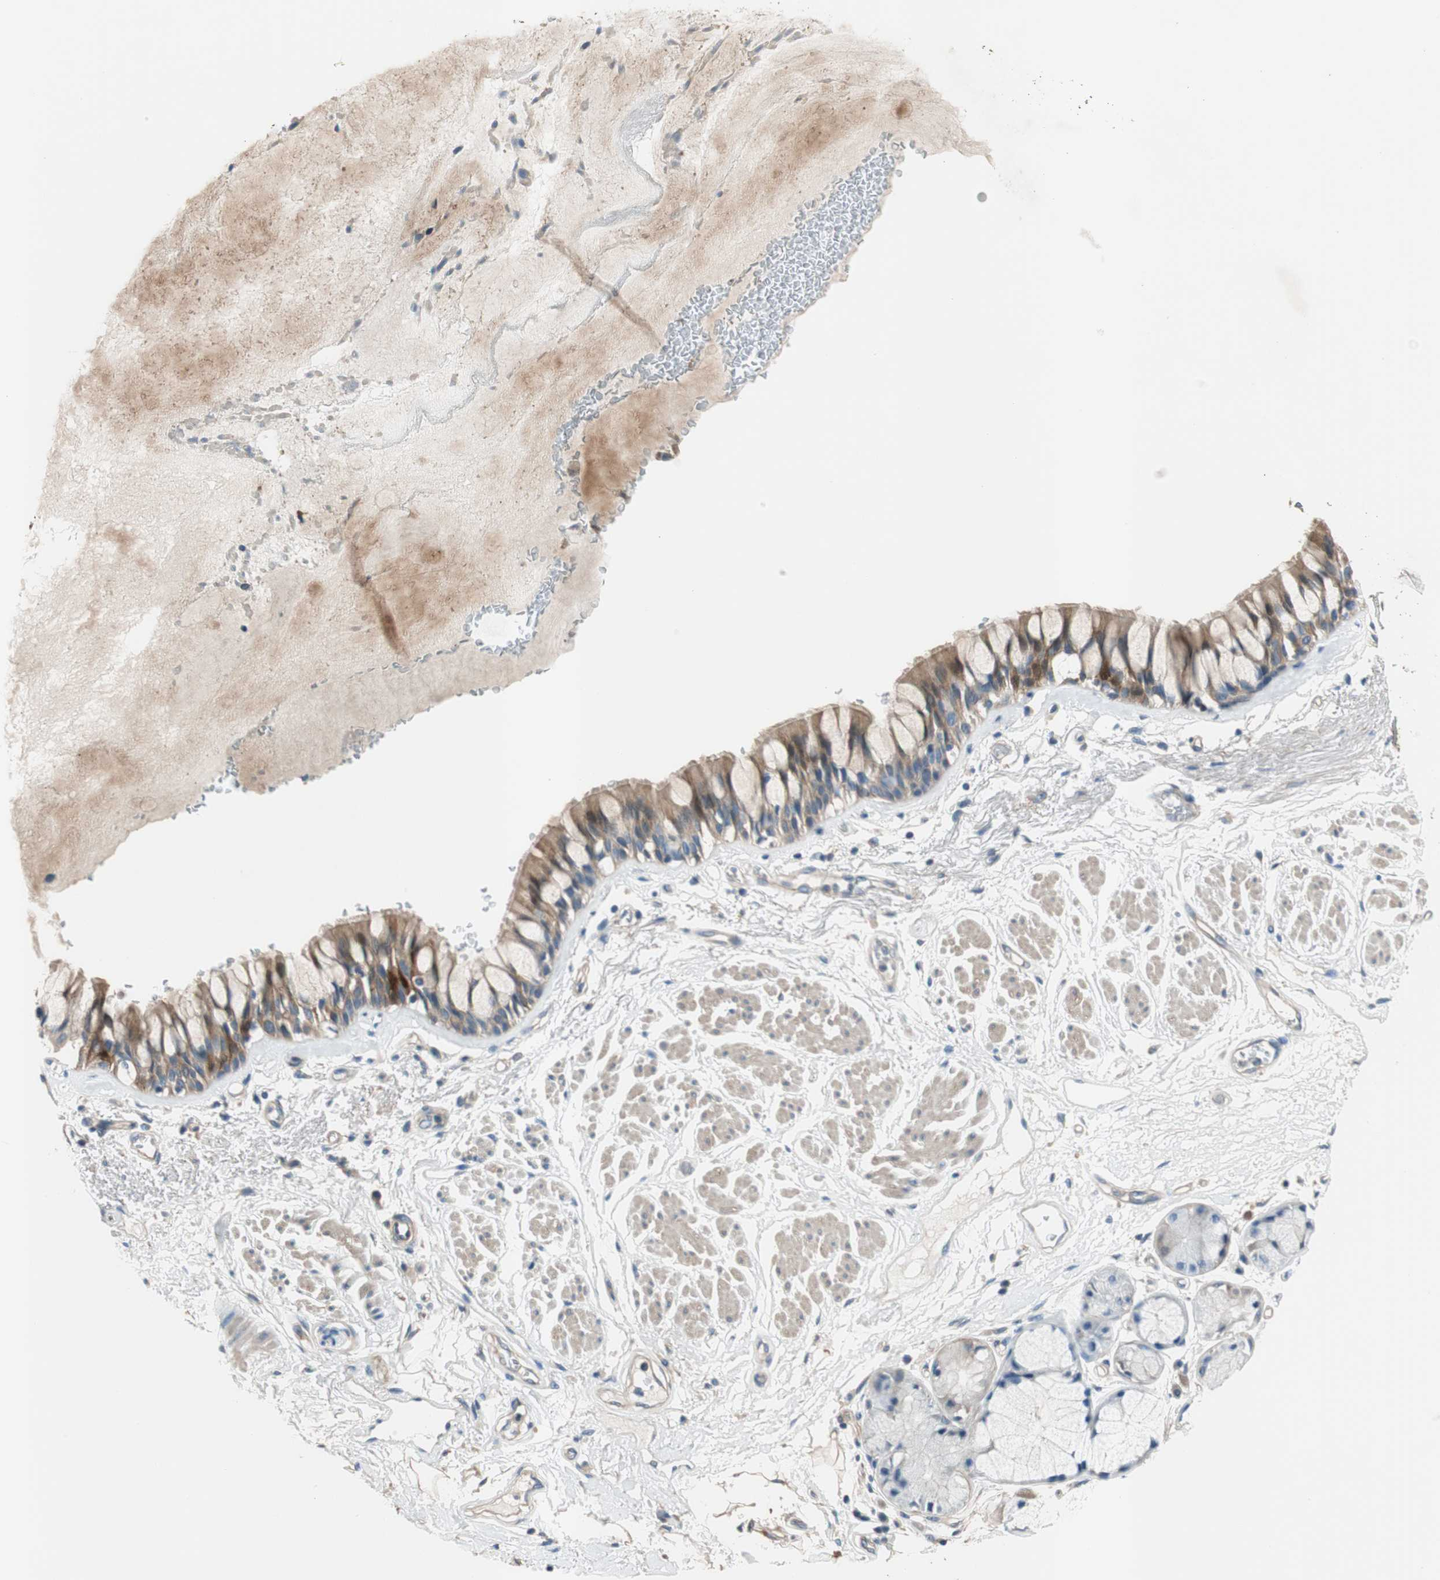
{"staining": {"intensity": "moderate", "quantity": ">75%", "location": "cytoplasmic/membranous"}, "tissue": "bronchus", "cell_type": "Respiratory epithelial cells", "image_type": "normal", "snomed": [{"axis": "morphology", "description": "Normal tissue, NOS"}, {"axis": "topography", "description": "Bronchus"}], "caption": "Protein staining exhibits moderate cytoplasmic/membranous expression in about >75% of respiratory epithelial cells in normal bronchus.", "gene": "CALML3", "patient": {"sex": "male", "age": 66}}